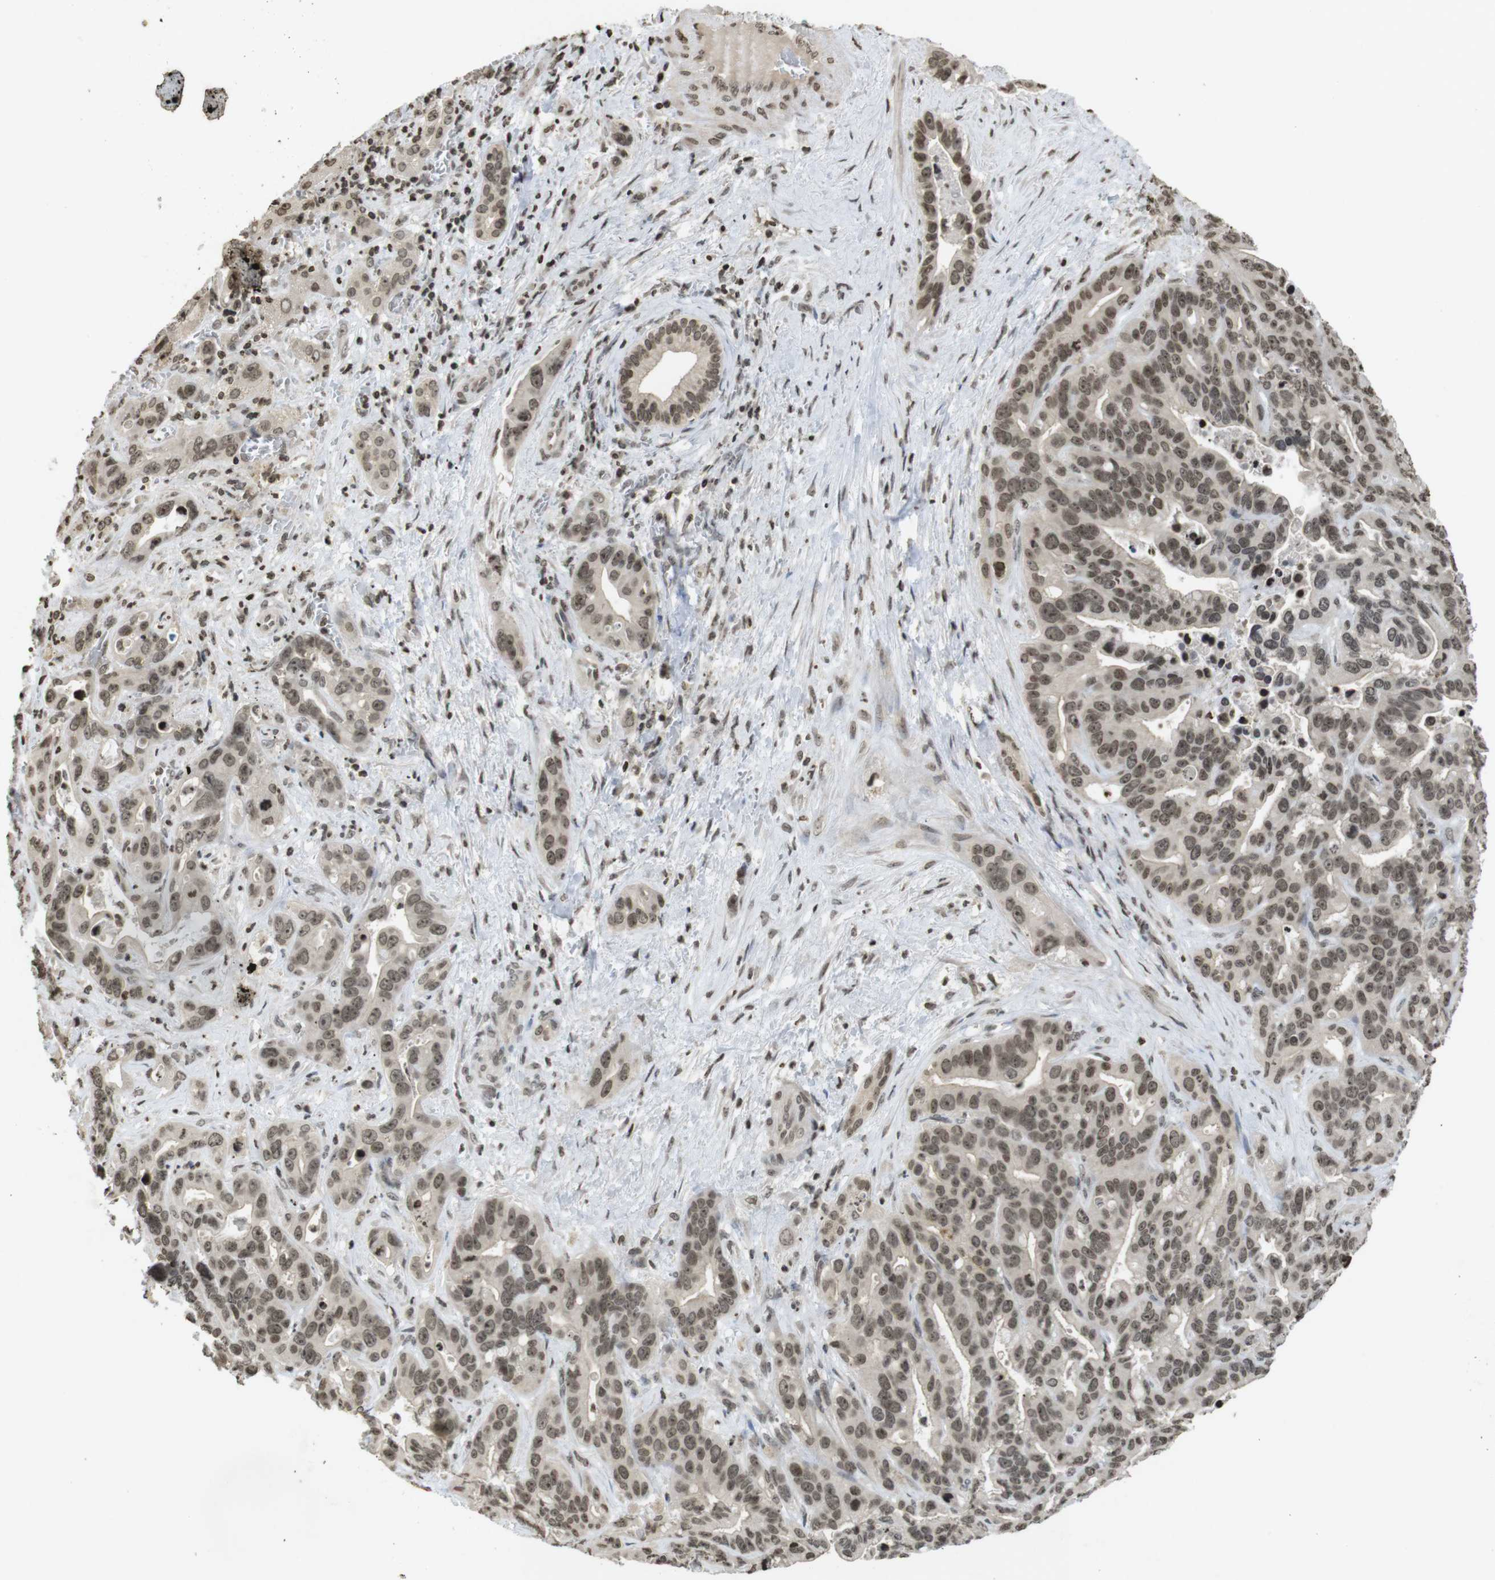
{"staining": {"intensity": "moderate", "quantity": ">75%", "location": "cytoplasmic/membranous,nuclear"}, "tissue": "liver cancer", "cell_type": "Tumor cells", "image_type": "cancer", "snomed": [{"axis": "morphology", "description": "Cholangiocarcinoma"}, {"axis": "topography", "description": "Liver"}], "caption": "DAB immunohistochemical staining of human liver cancer displays moderate cytoplasmic/membranous and nuclear protein staining in approximately >75% of tumor cells.", "gene": "FOXA3", "patient": {"sex": "female", "age": 65}}